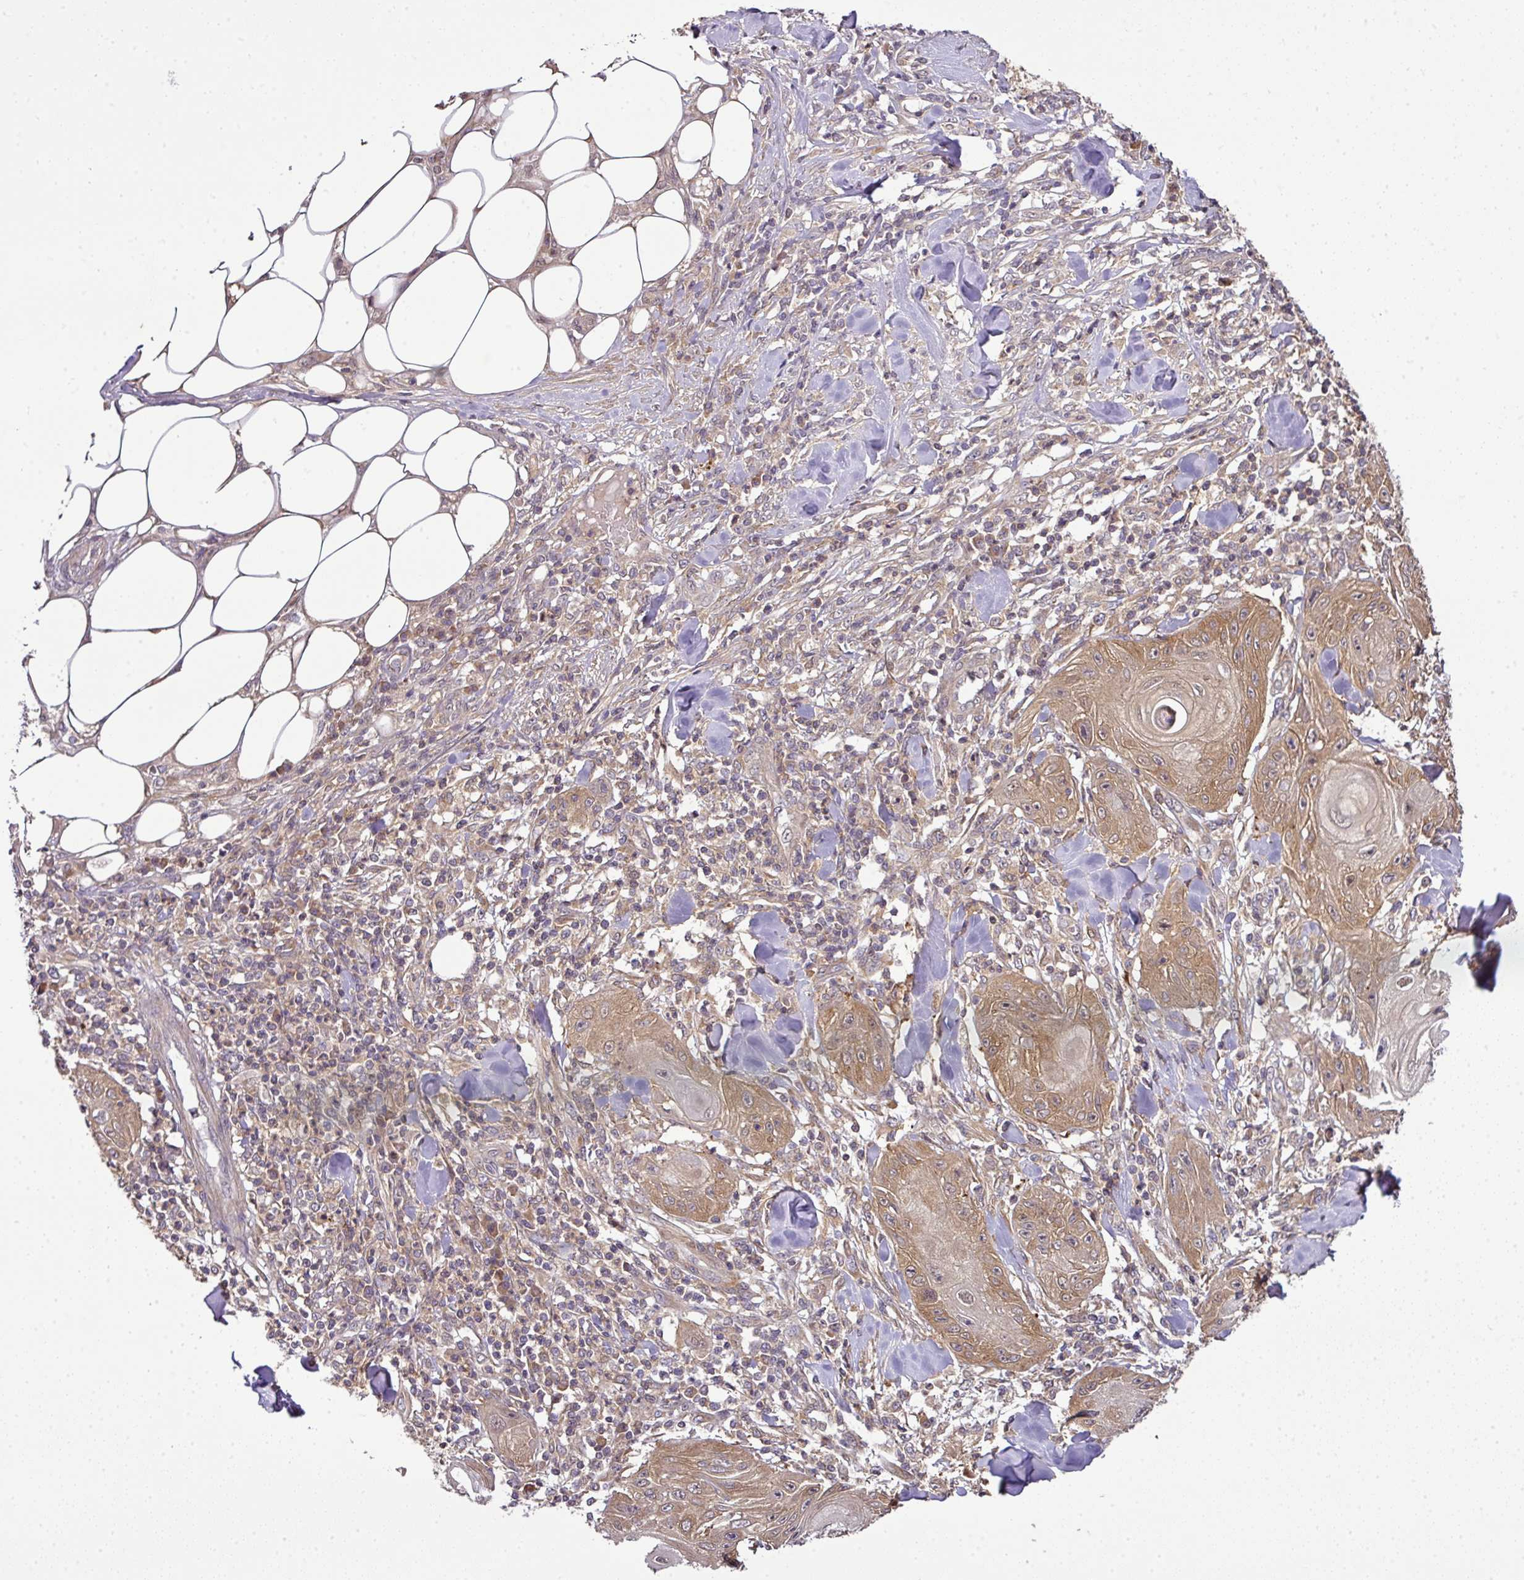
{"staining": {"intensity": "moderate", "quantity": ">75%", "location": "cytoplasmic/membranous"}, "tissue": "skin cancer", "cell_type": "Tumor cells", "image_type": "cancer", "snomed": [{"axis": "morphology", "description": "Squamous cell carcinoma, NOS"}, {"axis": "topography", "description": "Skin"}], "caption": "Skin cancer tissue reveals moderate cytoplasmic/membranous positivity in about >75% of tumor cells, visualized by immunohistochemistry.", "gene": "TMEM107", "patient": {"sex": "female", "age": 78}}